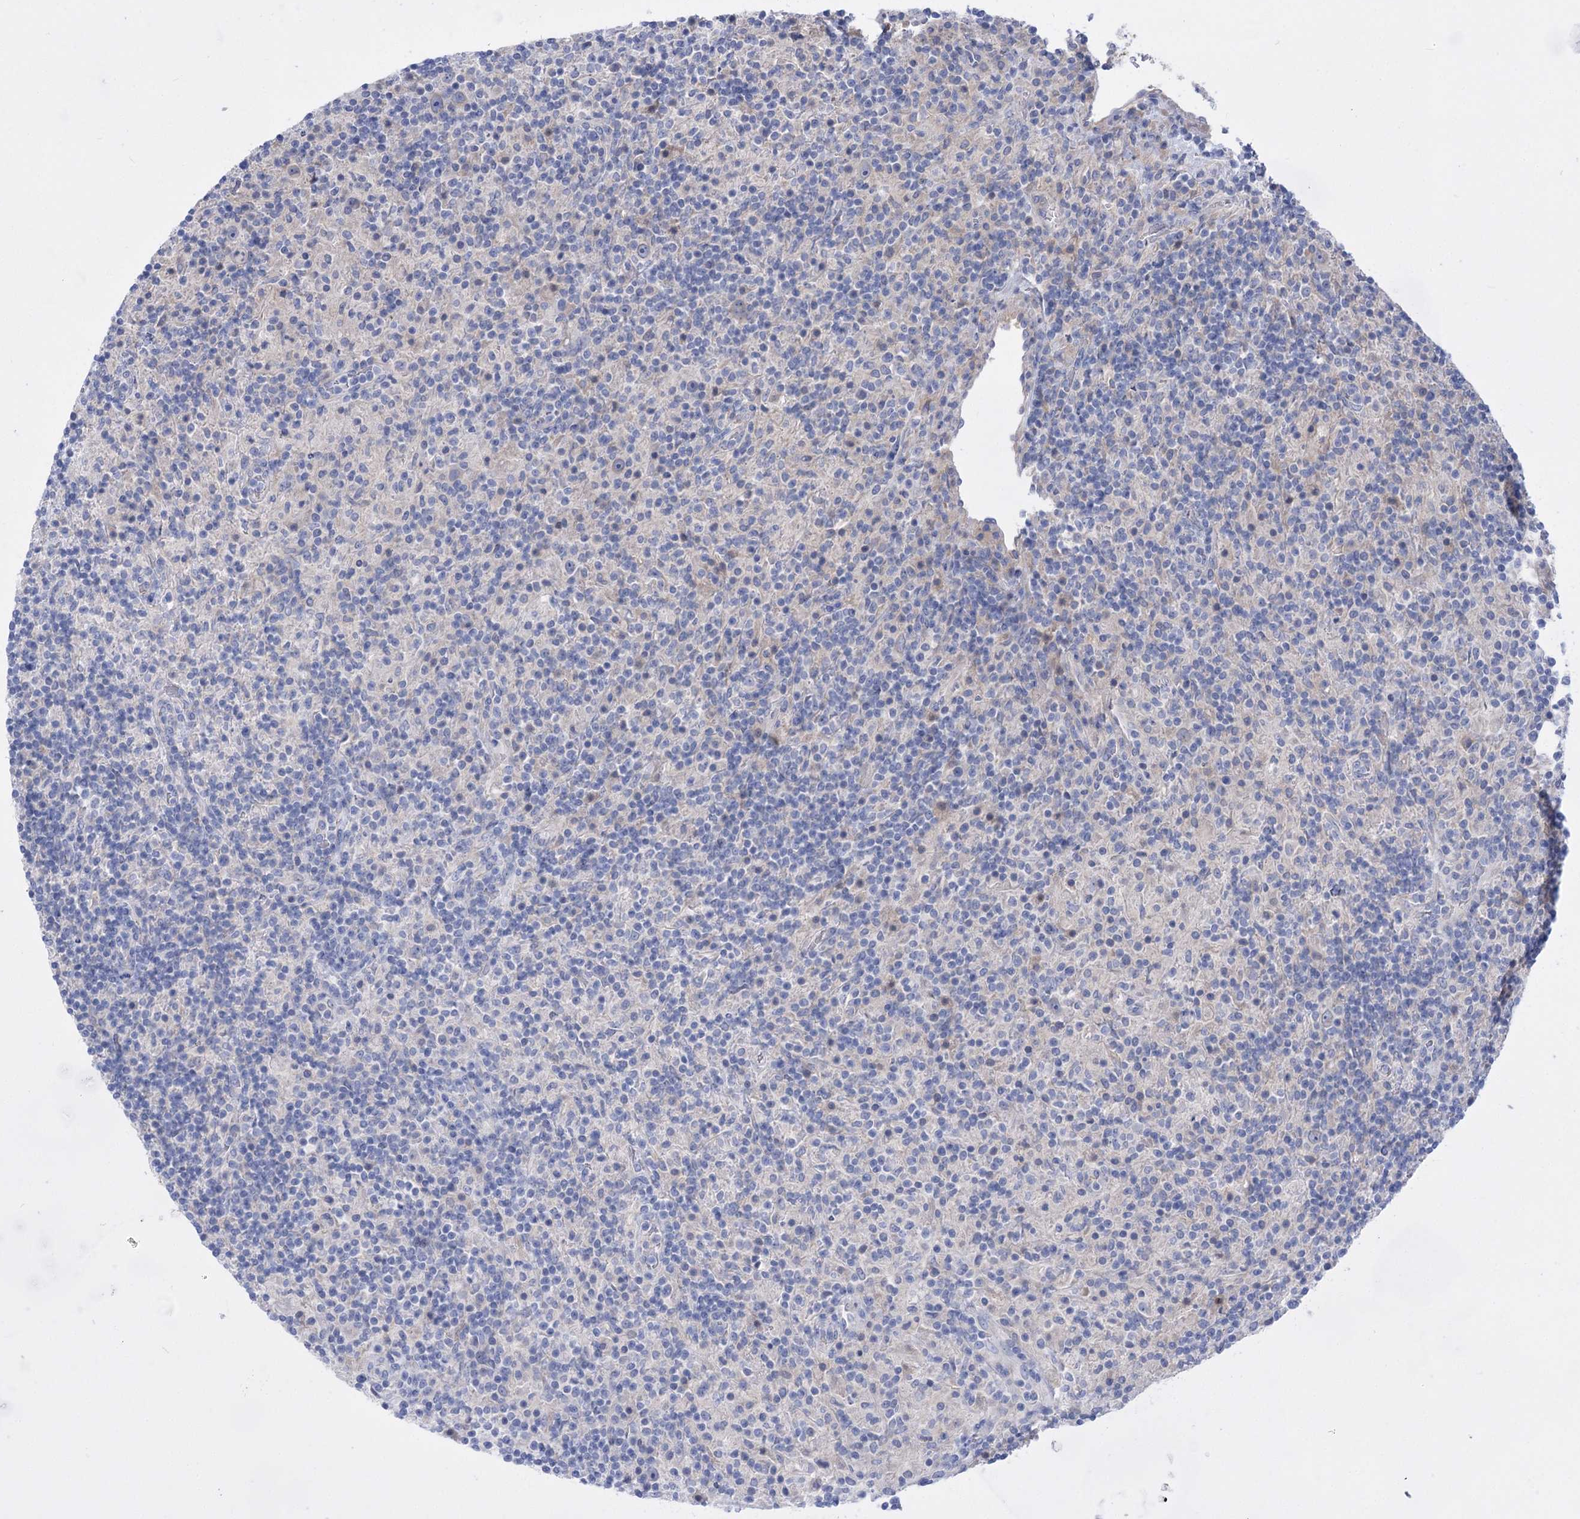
{"staining": {"intensity": "negative", "quantity": "none", "location": "none"}, "tissue": "lymphoma", "cell_type": "Tumor cells", "image_type": "cancer", "snomed": [{"axis": "morphology", "description": "Hodgkin's disease, NOS"}, {"axis": "topography", "description": "Lymph node"}], "caption": "There is no significant expression in tumor cells of Hodgkin's disease.", "gene": "LRRC34", "patient": {"sex": "male", "age": 70}}